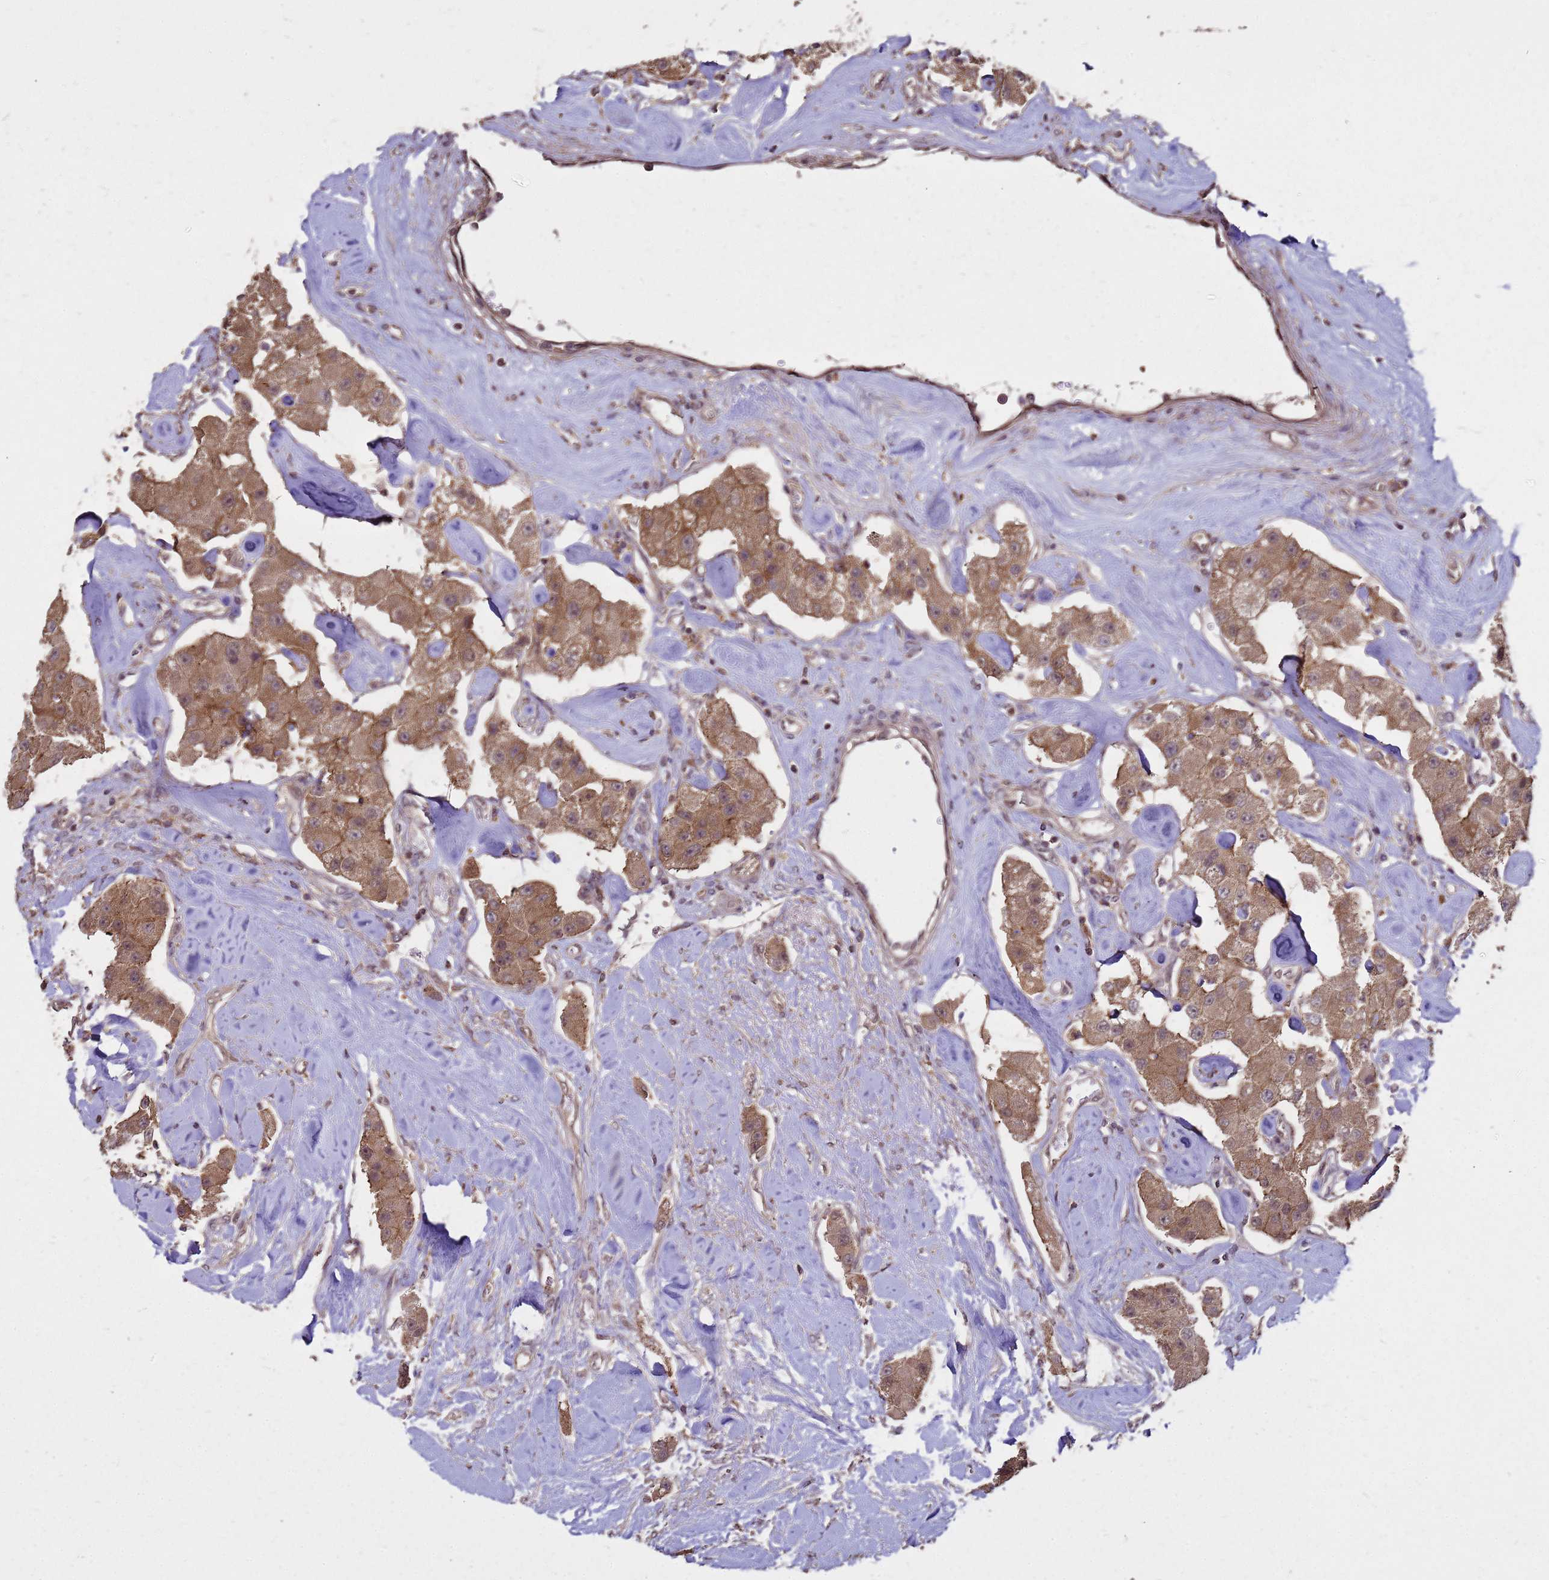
{"staining": {"intensity": "moderate", "quantity": ">75%", "location": "cytoplasmic/membranous"}, "tissue": "carcinoid", "cell_type": "Tumor cells", "image_type": "cancer", "snomed": [{"axis": "morphology", "description": "Carcinoid, malignant, NOS"}, {"axis": "topography", "description": "Pancreas"}], "caption": "Immunohistochemistry (IHC) of carcinoid reveals medium levels of moderate cytoplasmic/membranous staining in about >75% of tumor cells.", "gene": "CRBN", "patient": {"sex": "male", "age": 41}}